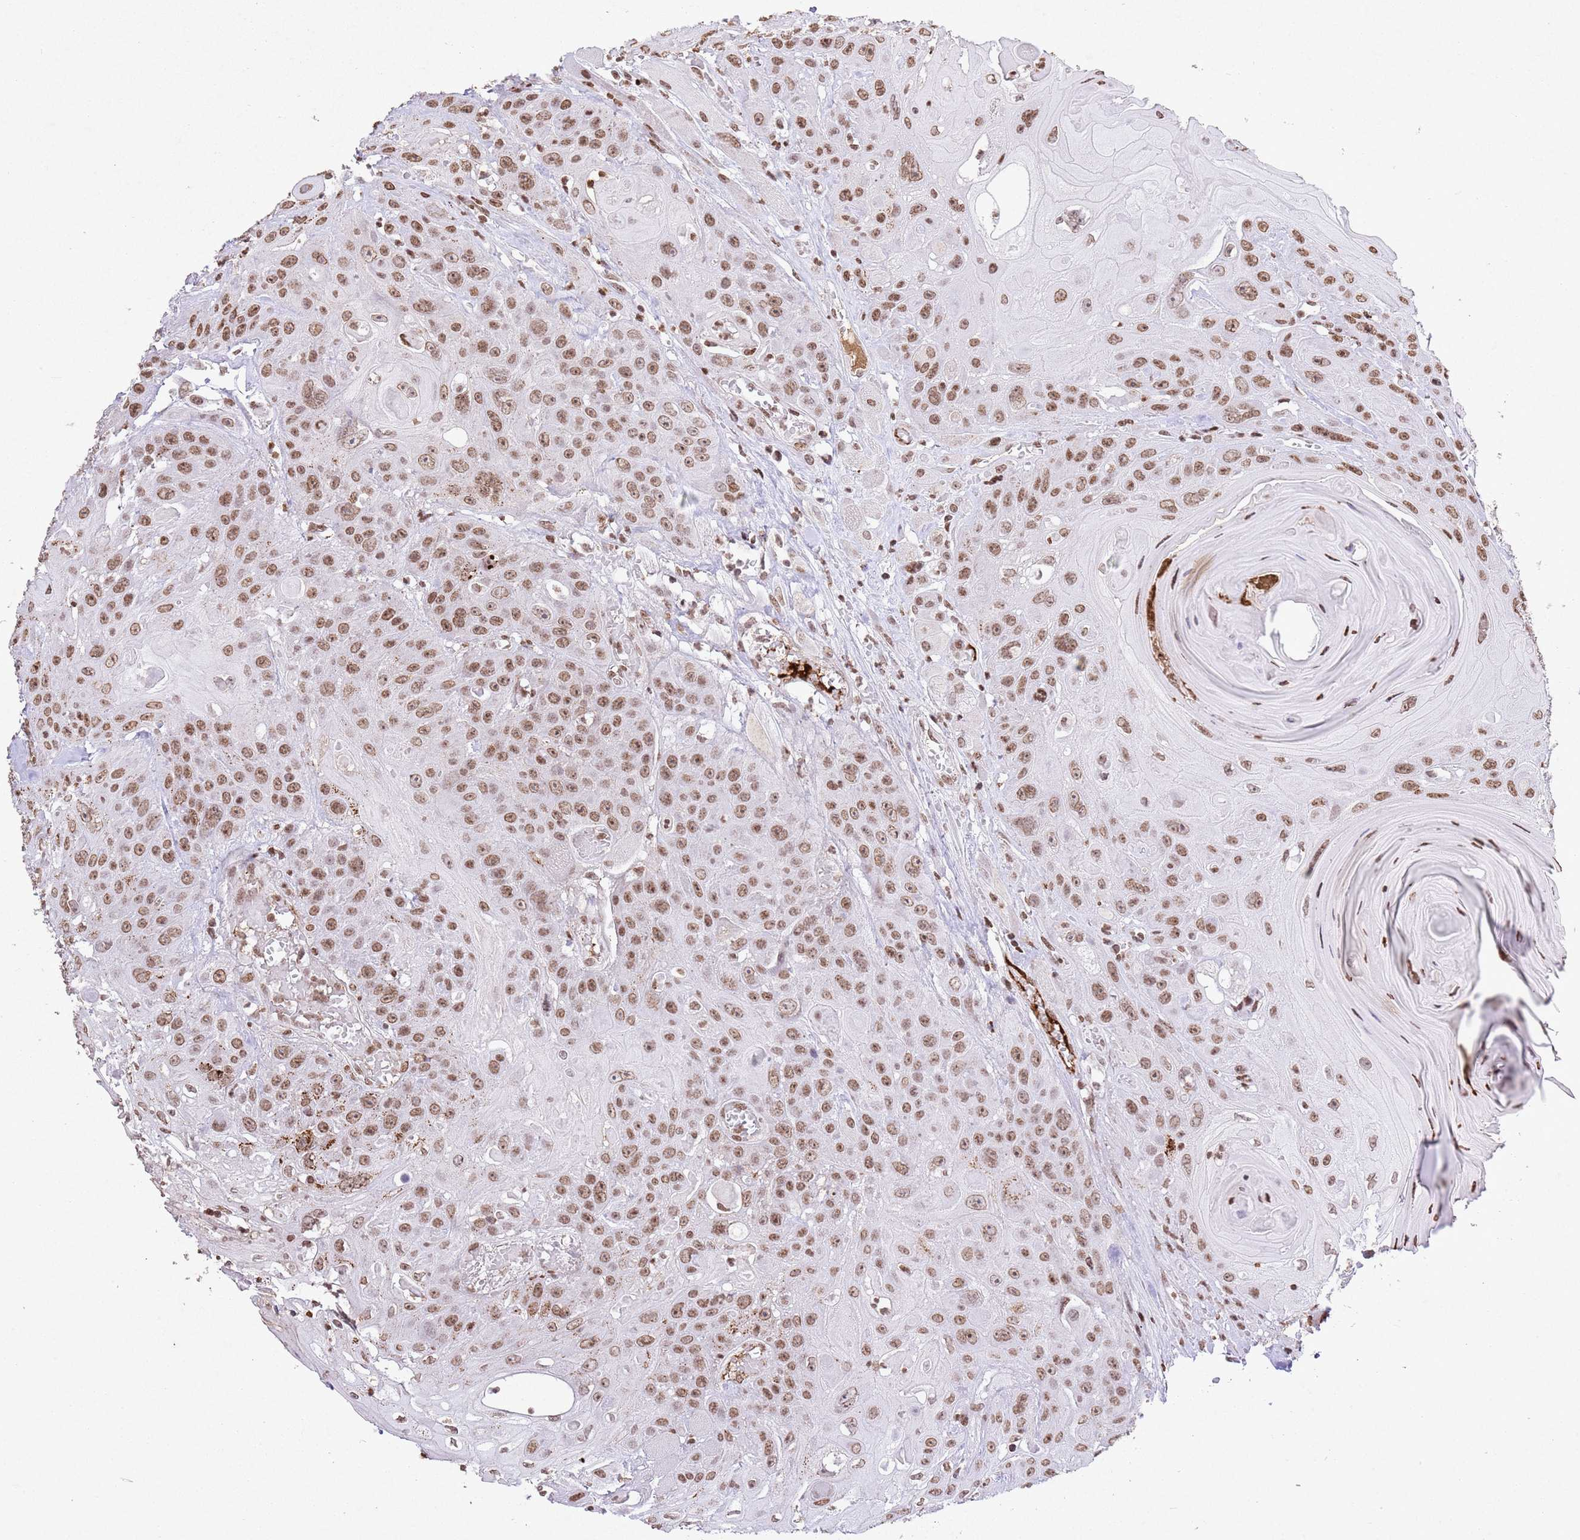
{"staining": {"intensity": "moderate", "quantity": ">75%", "location": "nuclear"}, "tissue": "head and neck cancer", "cell_type": "Tumor cells", "image_type": "cancer", "snomed": [{"axis": "morphology", "description": "Squamous cell carcinoma, NOS"}, {"axis": "topography", "description": "Head-Neck"}], "caption": "Moderate nuclear expression is appreciated in approximately >75% of tumor cells in head and neck squamous cell carcinoma.", "gene": "BMAL1", "patient": {"sex": "female", "age": 59}}